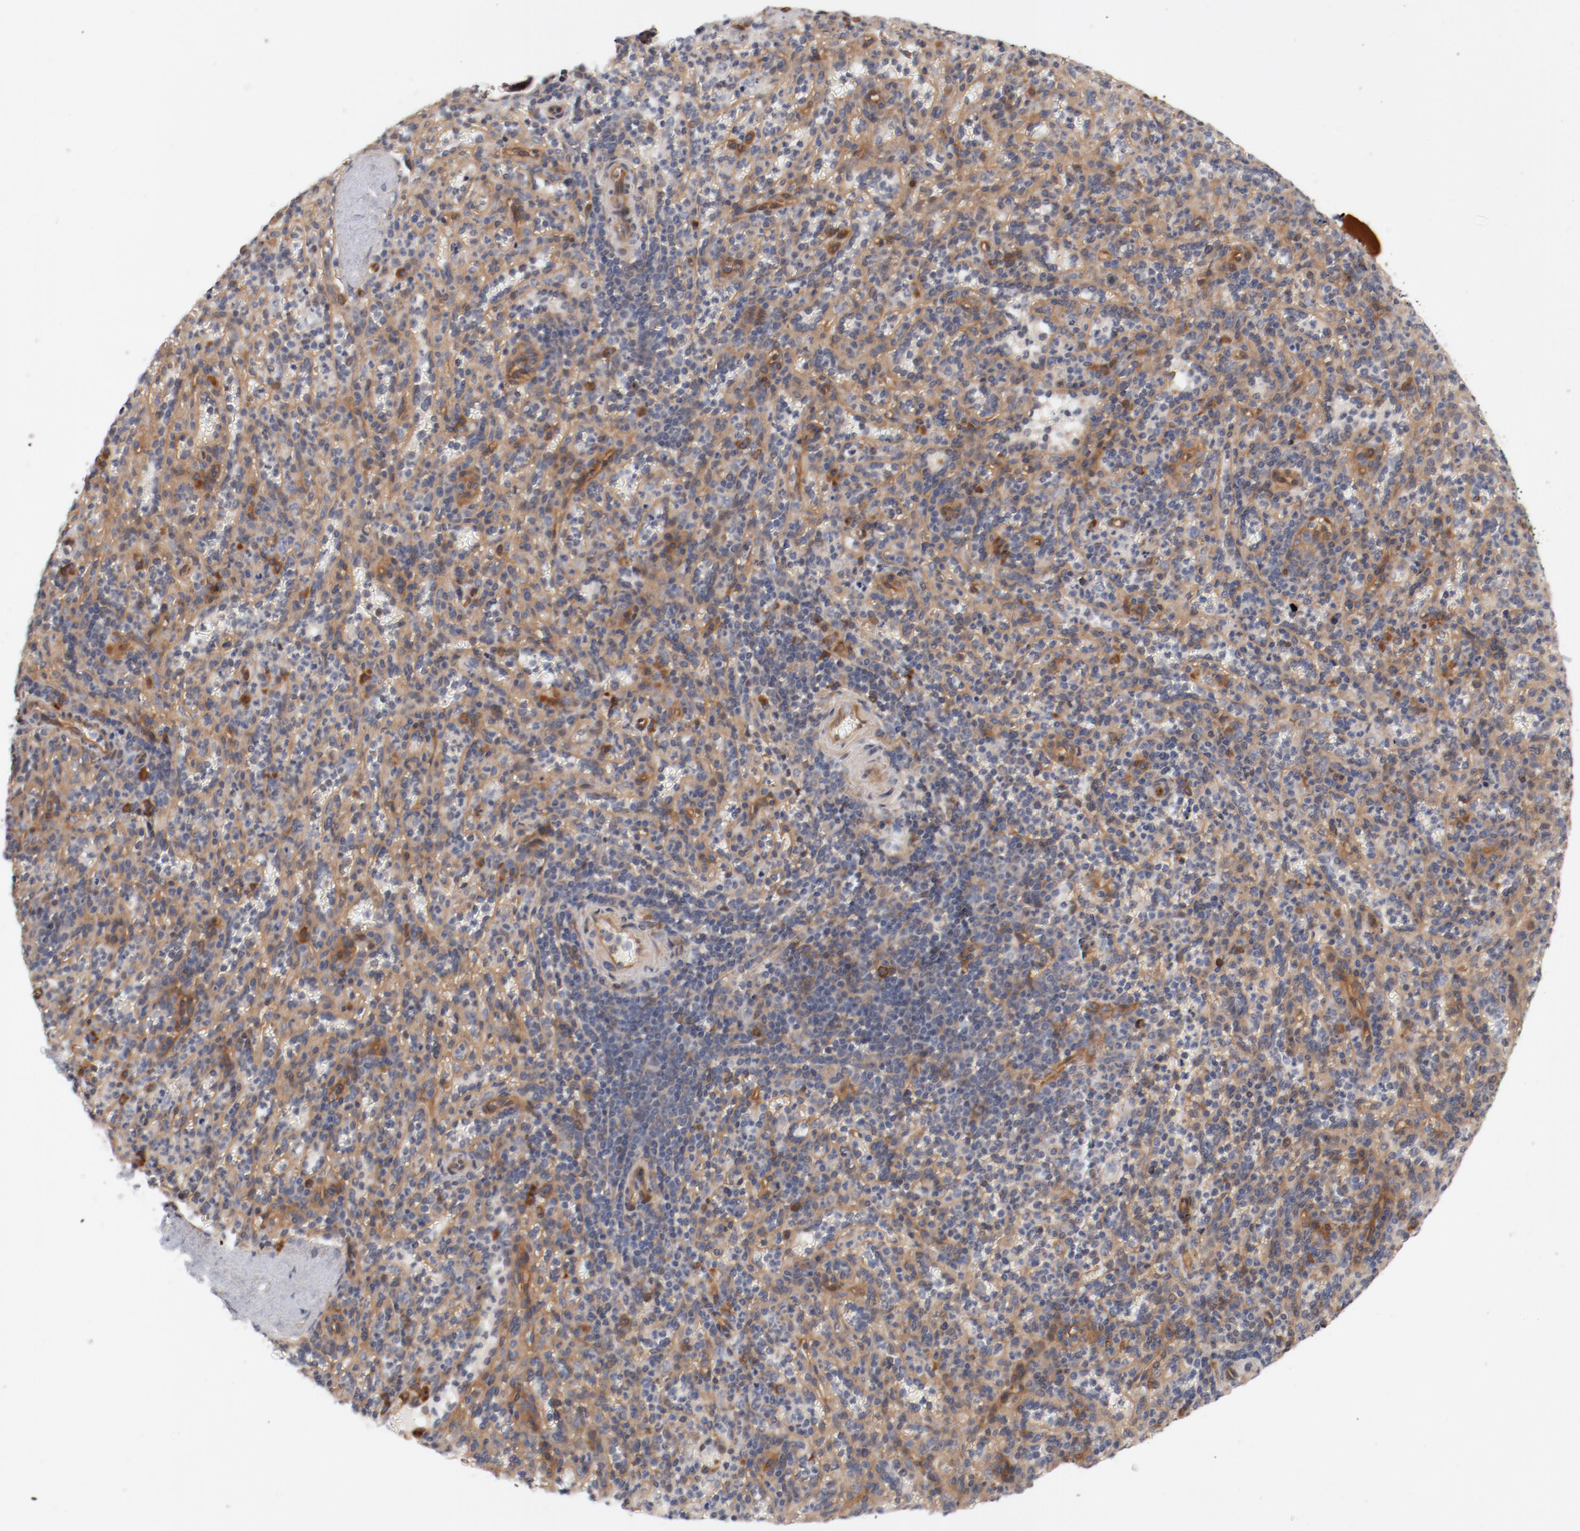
{"staining": {"intensity": "weak", "quantity": ">75%", "location": "cytoplasmic/membranous"}, "tissue": "spleen", "cell_type": "Cells in red pulp", "image_type": "normal", "snomed": [{"axis": "morphology", "description": "Normal tissue, NOS"}, {"axis": "topography", "description": "Spleen"}], "caption": "Brown immunohistochemical staining in unremarkable human spleen exhibits weak cytoplasmic/membranous staining in about >75% of cells in red pulp. Immunohistochemistry (ihc) stains the protein of interest in brown and the nuclei are stained blue.", "gene": "PITPNM2", "patient": {"sex": "male", "age": 36}}